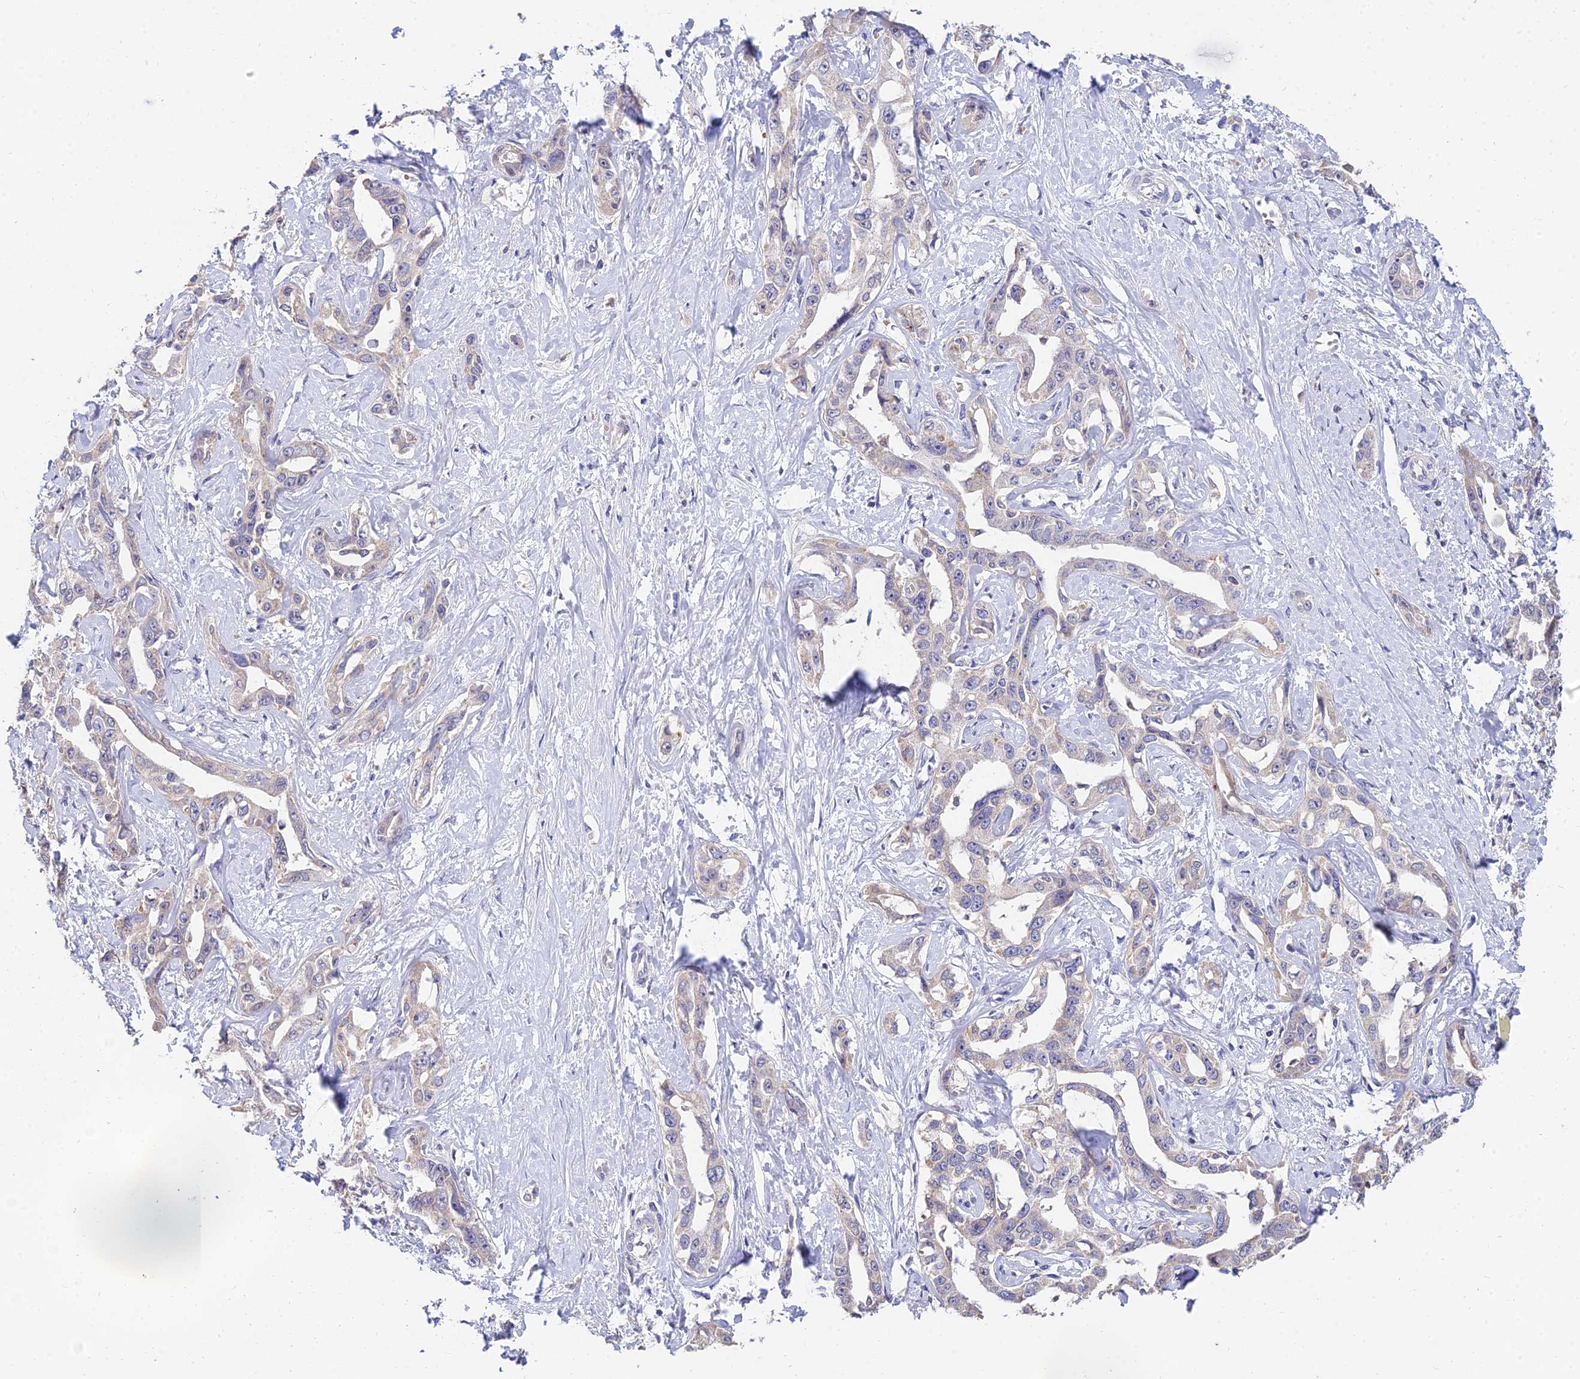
{"staining": {"intensity": "weak", "quantity": "25%-75%", "location": "cytoplasmic/membranous"}, "tissue": "liver cancer", "cell_type": "Tumor cells", "image_type": "cancer", "snomed": [{"axis": "morphology", "description": "Cholangiocarcinoma"}, {"axis": "topography", "description": "Liver"}], "caption": "A low amount of weak cytoplasmic/membranous staining is appreciated in about 25%-75% of tumor cells in liver cancer tissue.", "gene": "ARL8B", "patient": {"sex": "male", "age": 59}}